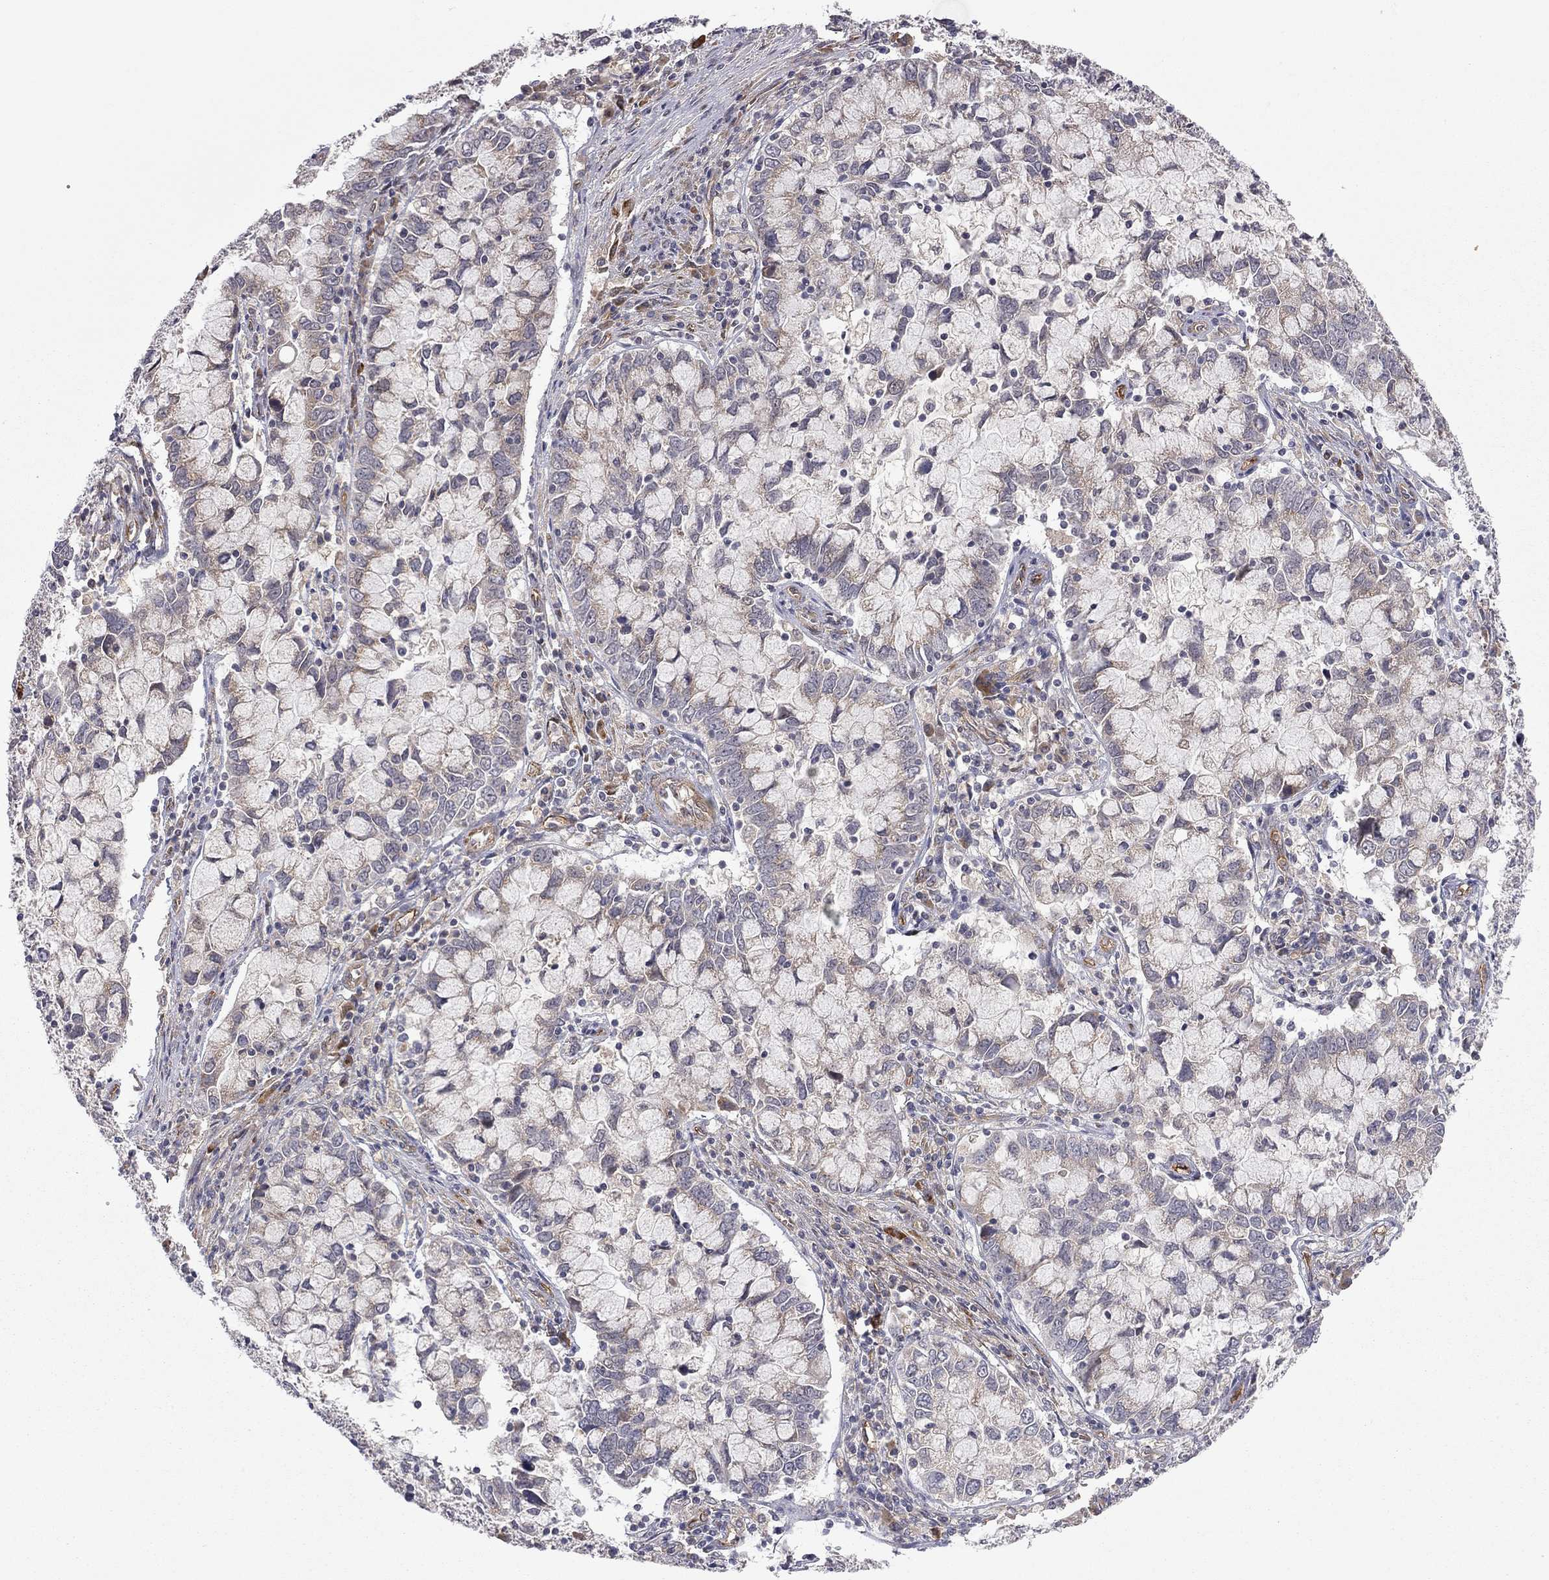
{"staining": {"intensity": "negative", "quantity": "none", "location": "none"}, "tissue": "cervical cancer", "cell_type": "Tumor cells", "image_type": "cancer", "snomed": [{"axis": "morphology", "description": "Adenocarcinoma, NOS"}, {"axis": "topography", "description": "Cervix"}], "caption": "The histopathology image demonstrates no staining of tumor cells in cervical cancer. The staining was performed using DAB to visualize the protein expression in brown, while the nuclei were stained in blue with hematoxylin (Magnification: 20x).", "gene": "EXOC3L2", "patient": {"sex": "female", "age": 40}}